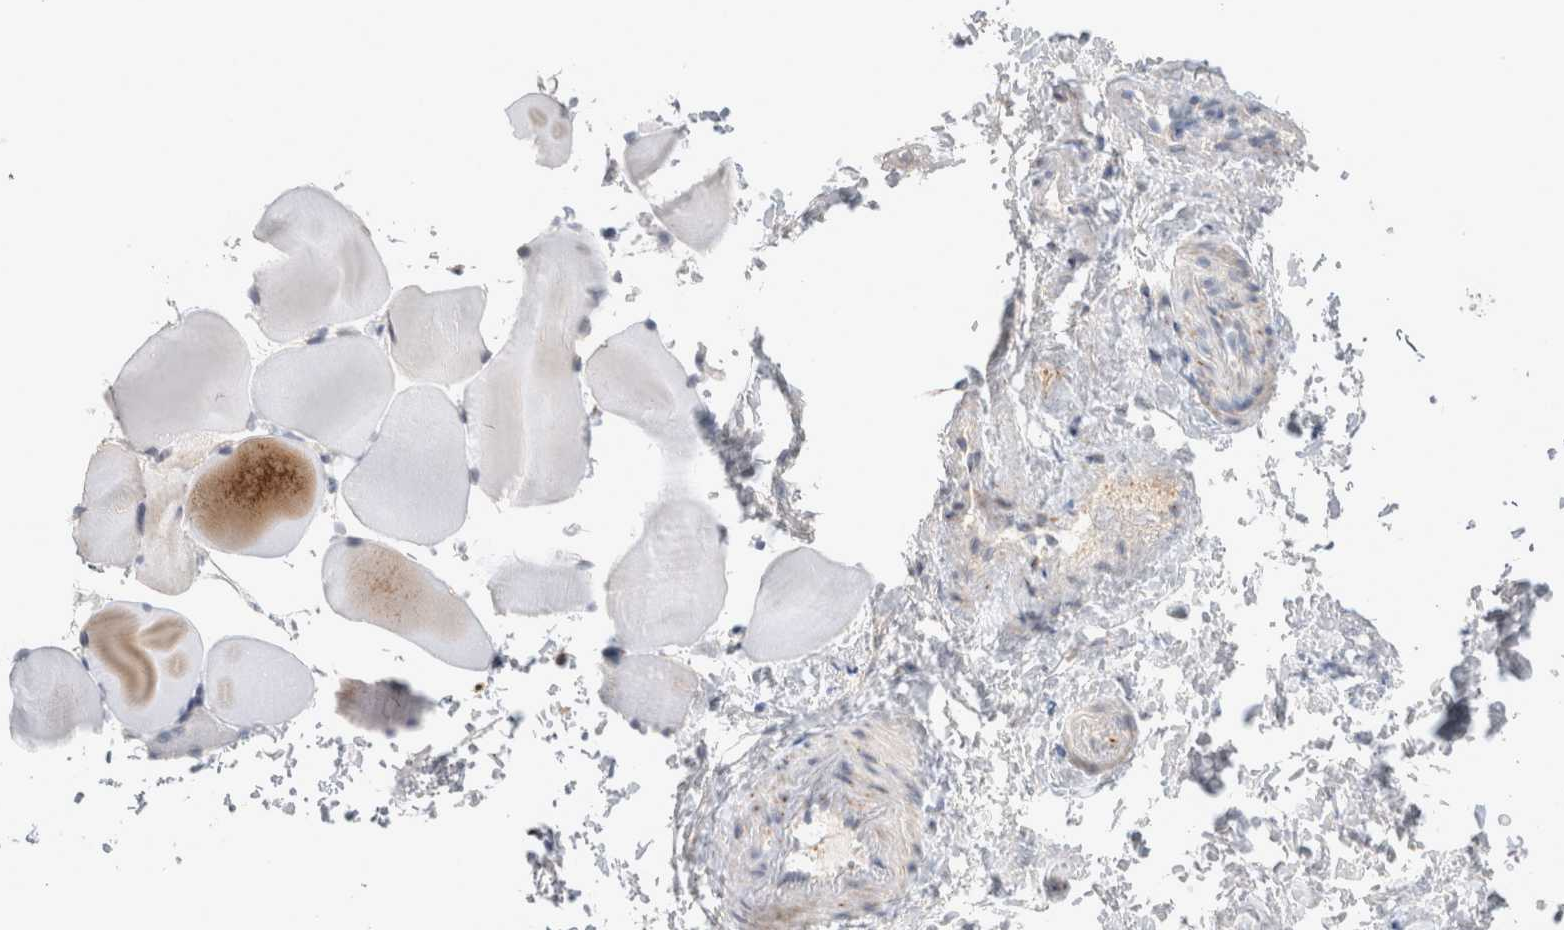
{"staining": {"intensity": "weak", "quantity": "<25%", "location": "cytoplasmic/membranous"}, "tissue": "skeletal muscle", "cell_type": "Myocytes", "image_type": "normal", "snomed": [{"axis": "morphology", "description": "Normal tissue, NOS"}, {"axis": "topography", "description": "Skeletal muscle"}, {"axis": "topography", "description": "Parathyroid gland"}], "caption": "Immunohistochemistry photomicrograph of benign skeletal muscle stained for a protein (brown), which reveals no positivity in myocytes.", "gene": "TRMT9B", "patient": {"sex": "female", "age": 37}}